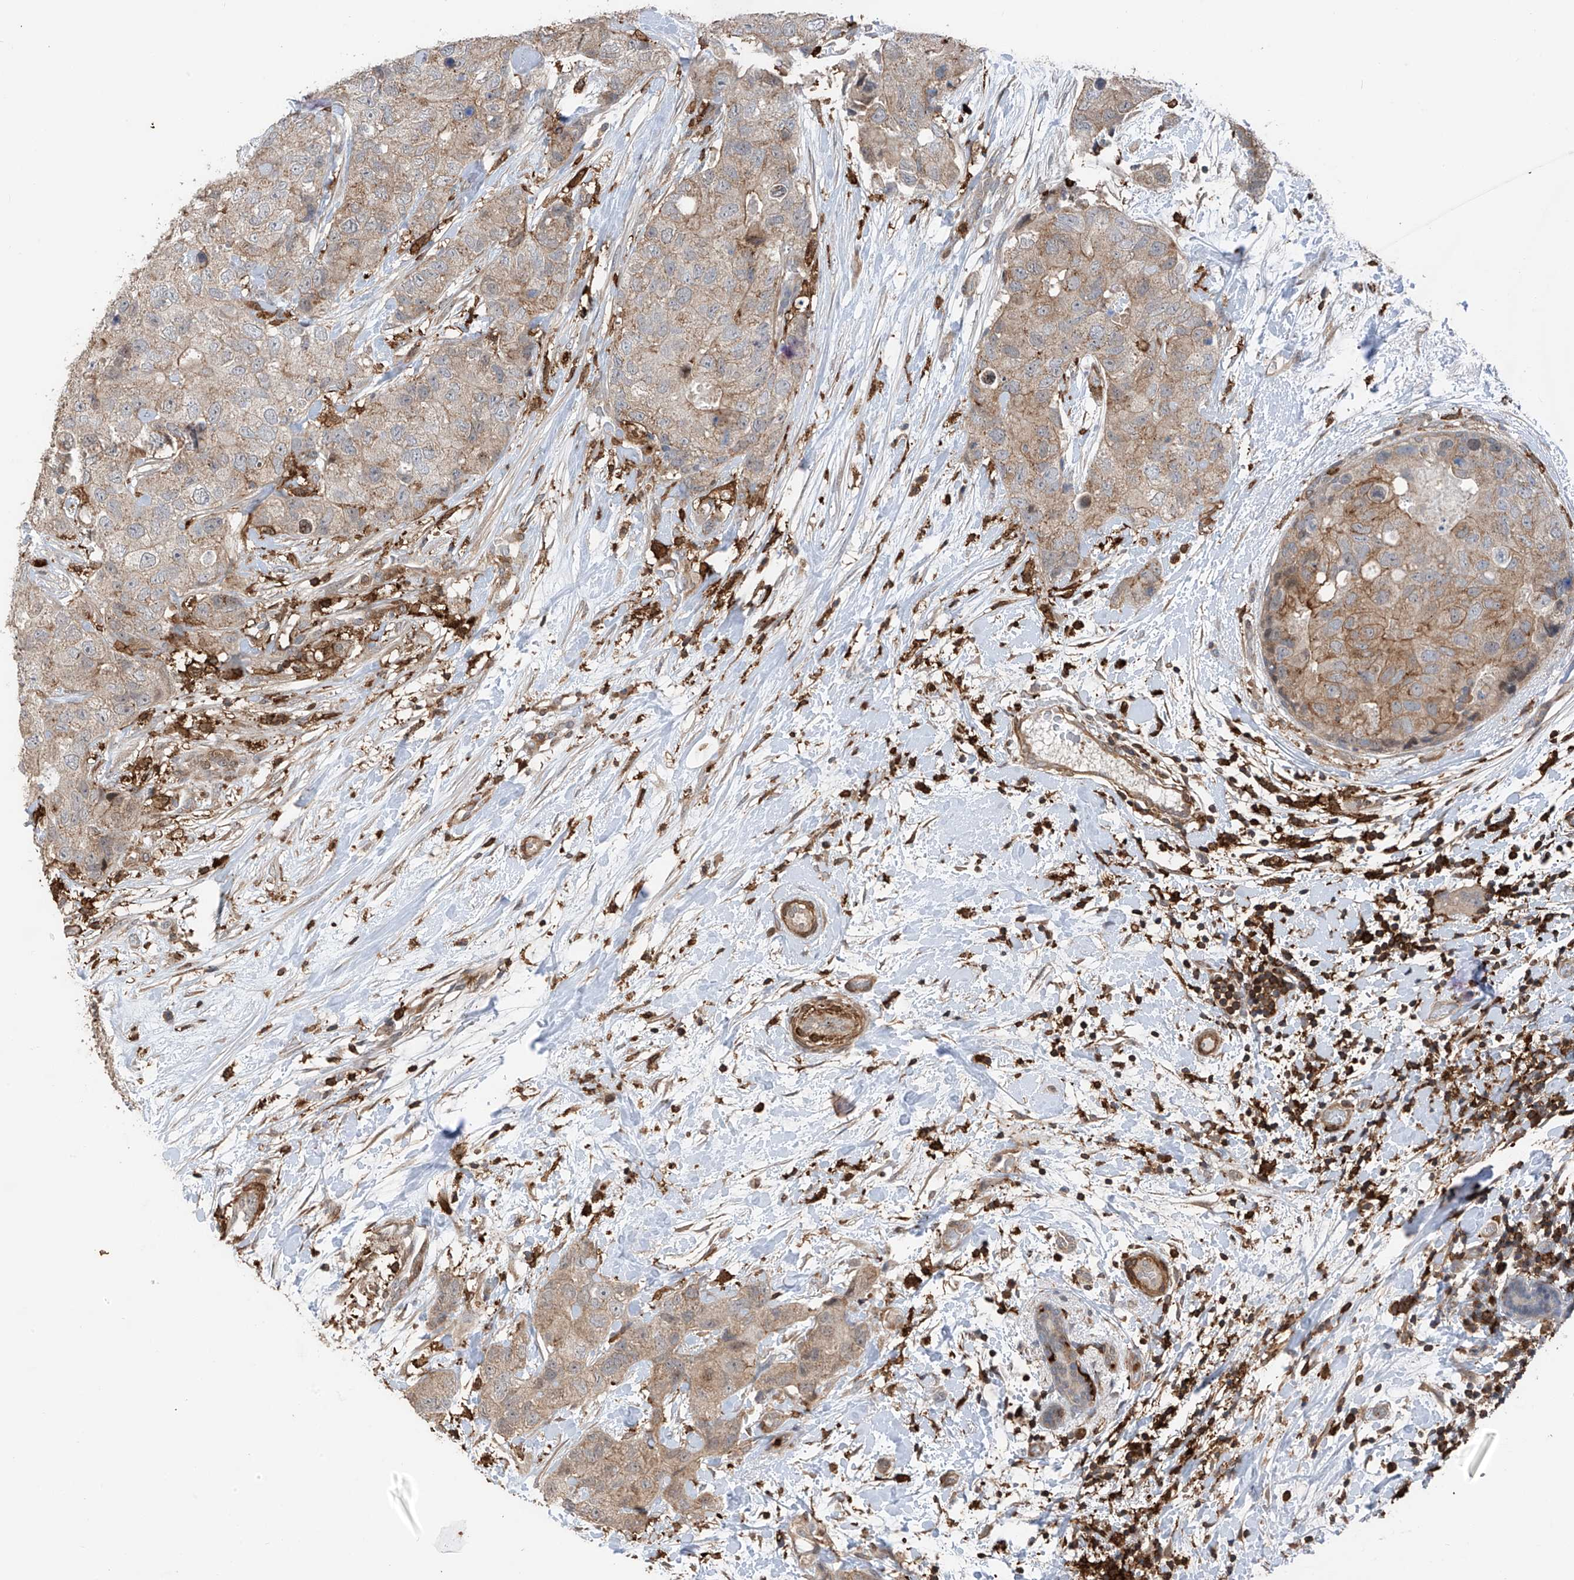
{"staining": {"intensity": "moderate", "quantity": "25%-75%", "location": "cytoplasmic/membranous"}, "tissue": "breast cancer", "cell_type": "Tumor cells", "image_type": "cancer", "snomed": [{"axis": "morphology", "description": "Duct carcinoma"}, {"axis": "topography", "description": "Breast"}], "caption": "This image exhibits breast cancer stained with immunohistochemistry to label a protein in brown. The cytoplasmic/membranous of tumor cells show moderate positivity for the protein. Nuclei are counter-stained blue.", "gene": "MICAL1", "patient": {"sex": "female", "age": 62}}